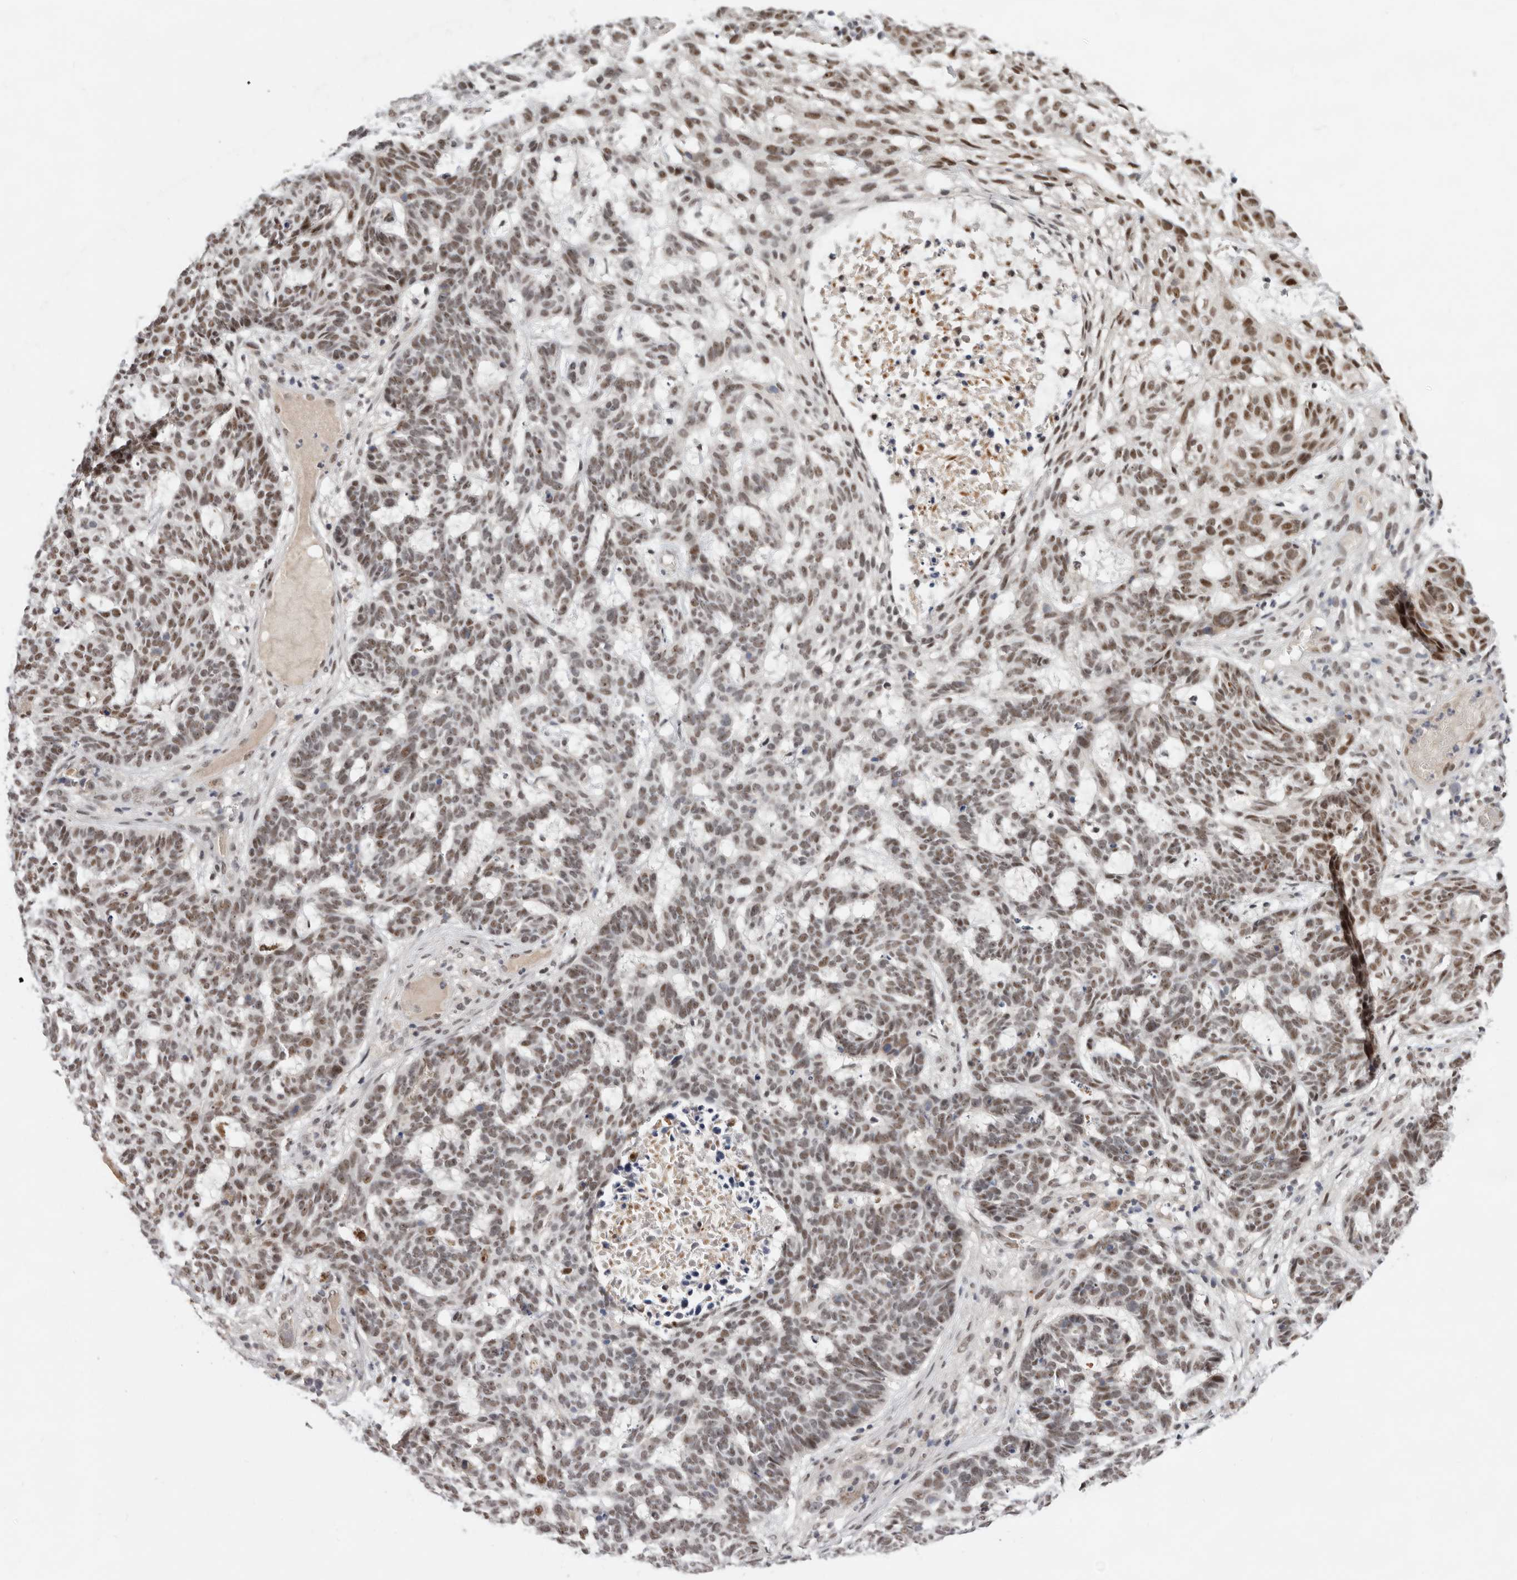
{"staining": {"intensity": "moderate", "quantity": ">75%", "location": "nuclear"}, "tissue": "skin cancer", "cell_type": "Tumor cells", "image_type": "cancer", "snomed": [{"axis": "morphology", "description": "Basal cell carcinoma"}, {"axis": "topography", "description": "Skin"}], "caption": "Skin cancer tissue demonstrates moderate nuclear expression in approximately >75% of tumor cells, visualized by immunohistochemistry.", "gene": "BRCA2", "patient": {"sex": "male", "age": 85}}